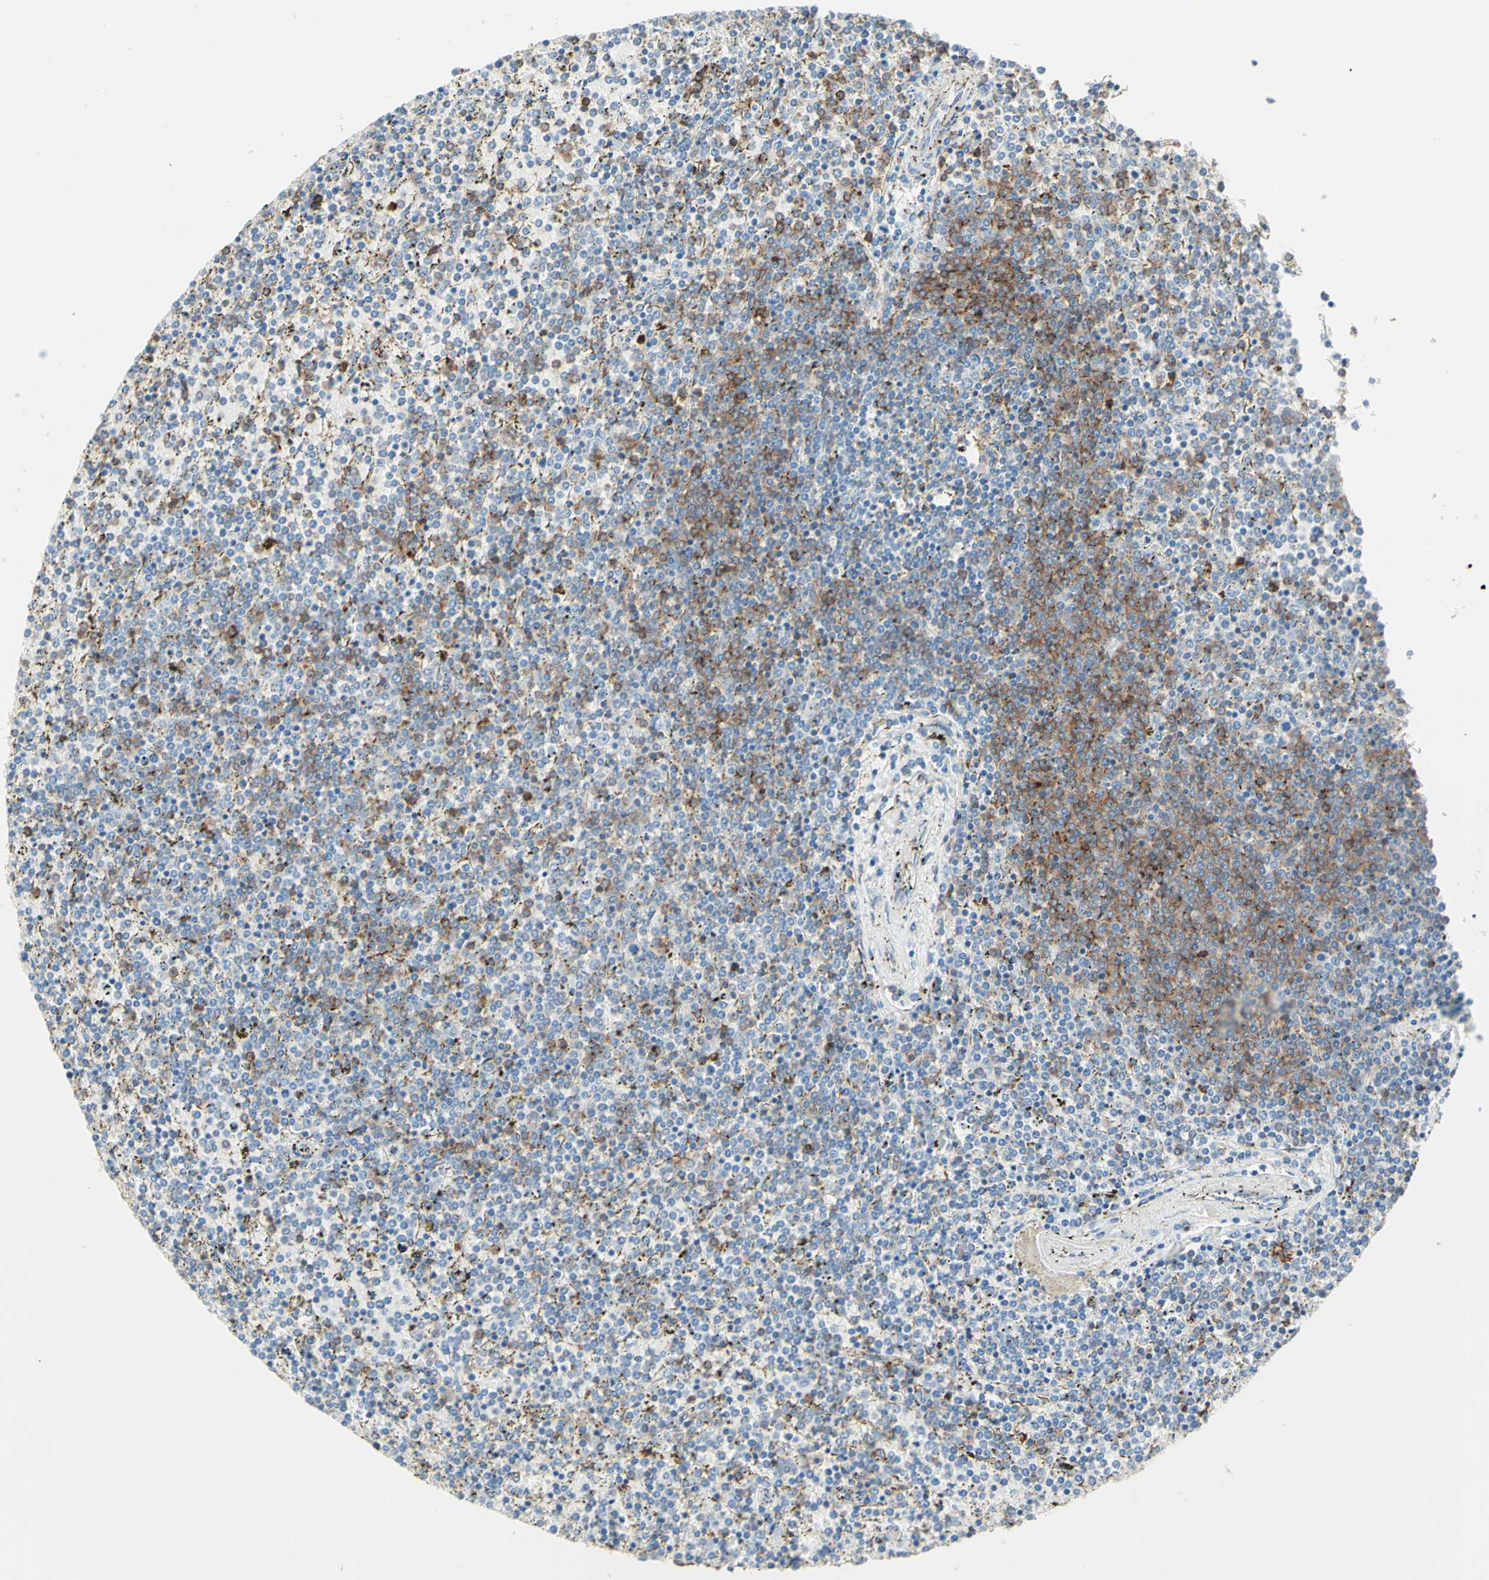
{"staining": {"intensity": "negative", "quantity": "none", "location": "none"}, "tissue": "lymphoma", "cell_type": "Tumor cells", "image_type": "cancer", "snomed": [{"axis": "morphology", "description": "Malignant lymphoma, non-Hodgkin's type, Low grade"}, {"axis": "topography", "description": "Spleen"}], "caption": "This is a image of immunohistochemistry staining of lymphoma, which shows no positivity in tumor cells.", "gene": "SEMA4C", "patient": {"sex": "female", "age": 77}}